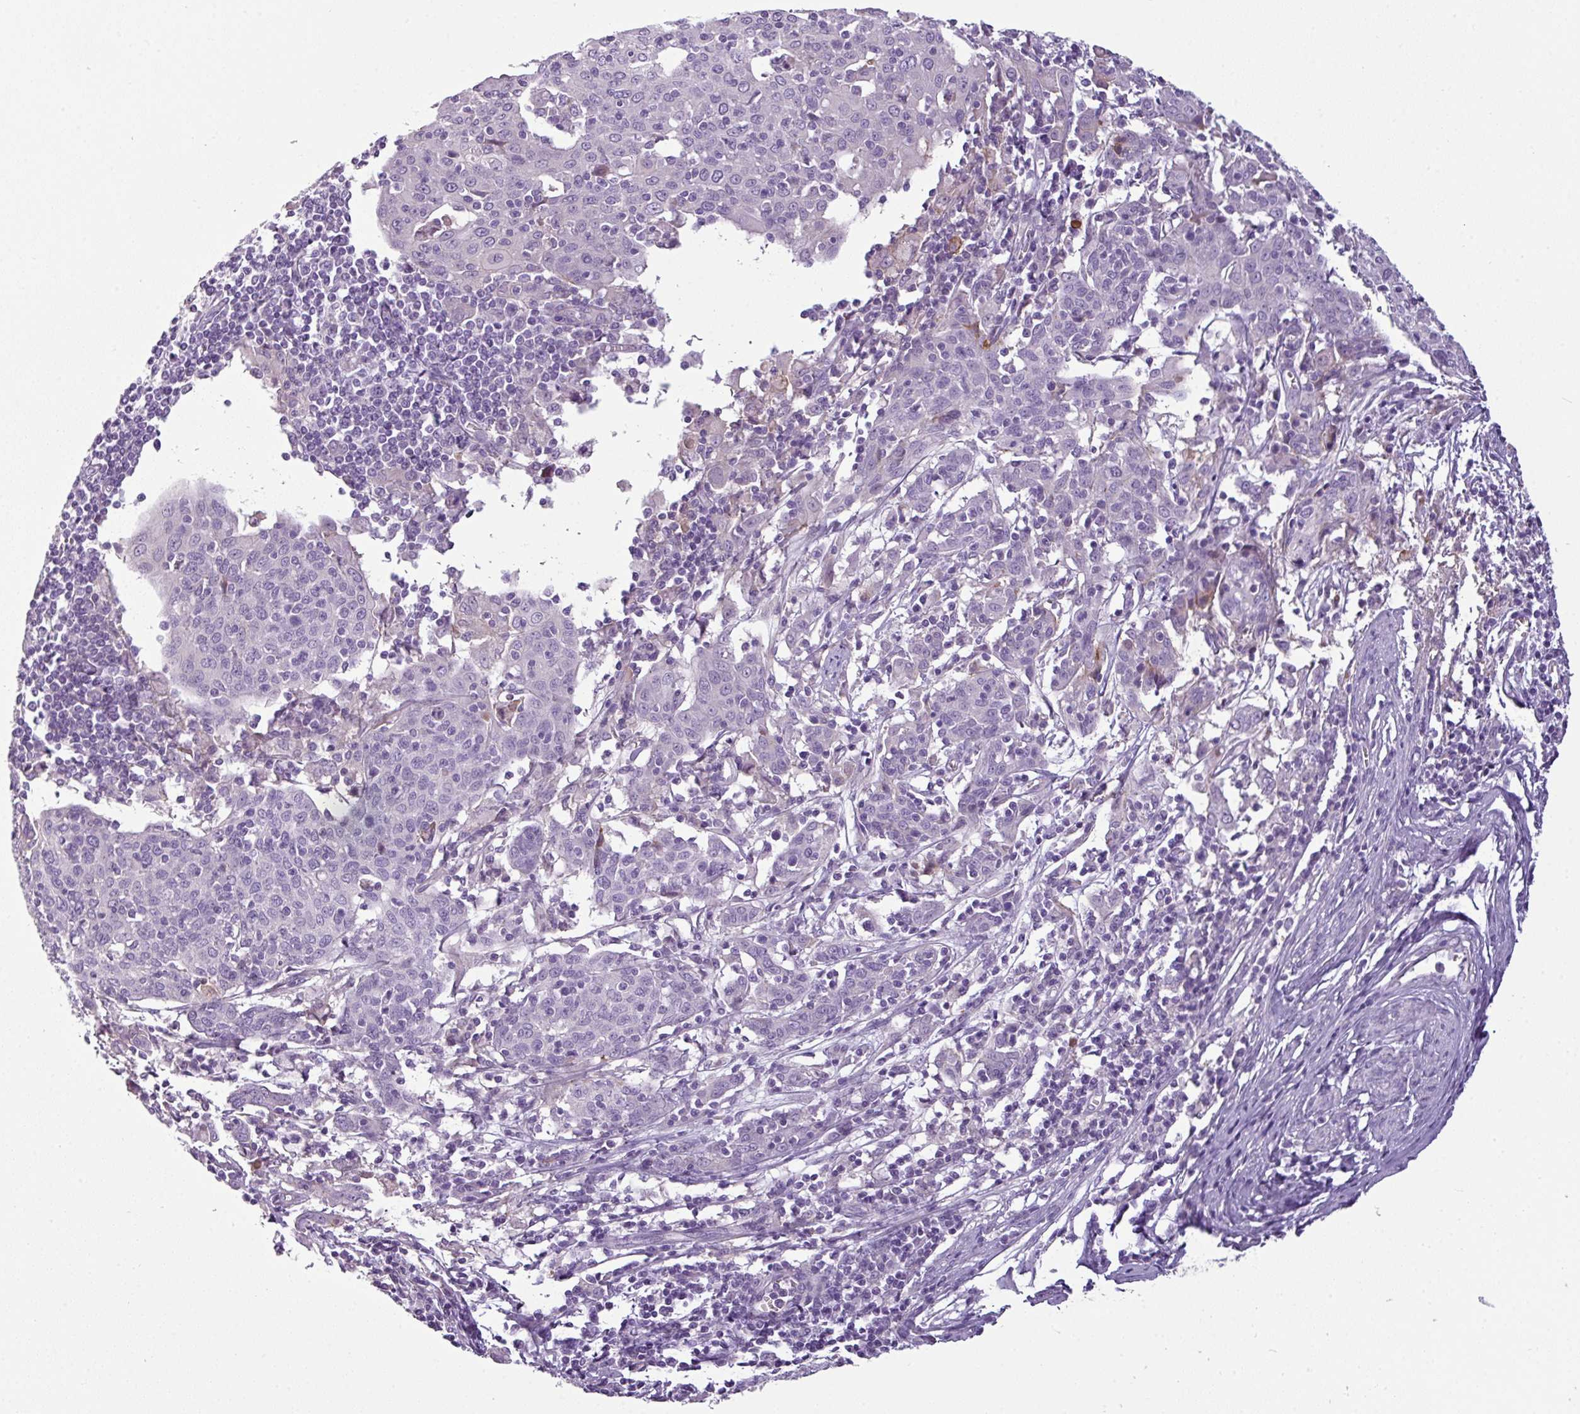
{"staining": {"intensity": "negative", "quantity": "none", "location": "none"}, "tissue": "cervical cancer", "cell_type": "Tumor cells", "image_type": "cancer", "snomed": [{"axis": "morphology", "description": "Squamous cell carcinoma, NOS"}, {"axis": "topography", "description": "Cervix"}], "caption": "Immunohistochemical staining of human squamous cell carcinoma (cervical) displays no significant positivity in tumor cells.", "gene": "TMEM178B", "patient": {"sex": "female", "age": 67}}